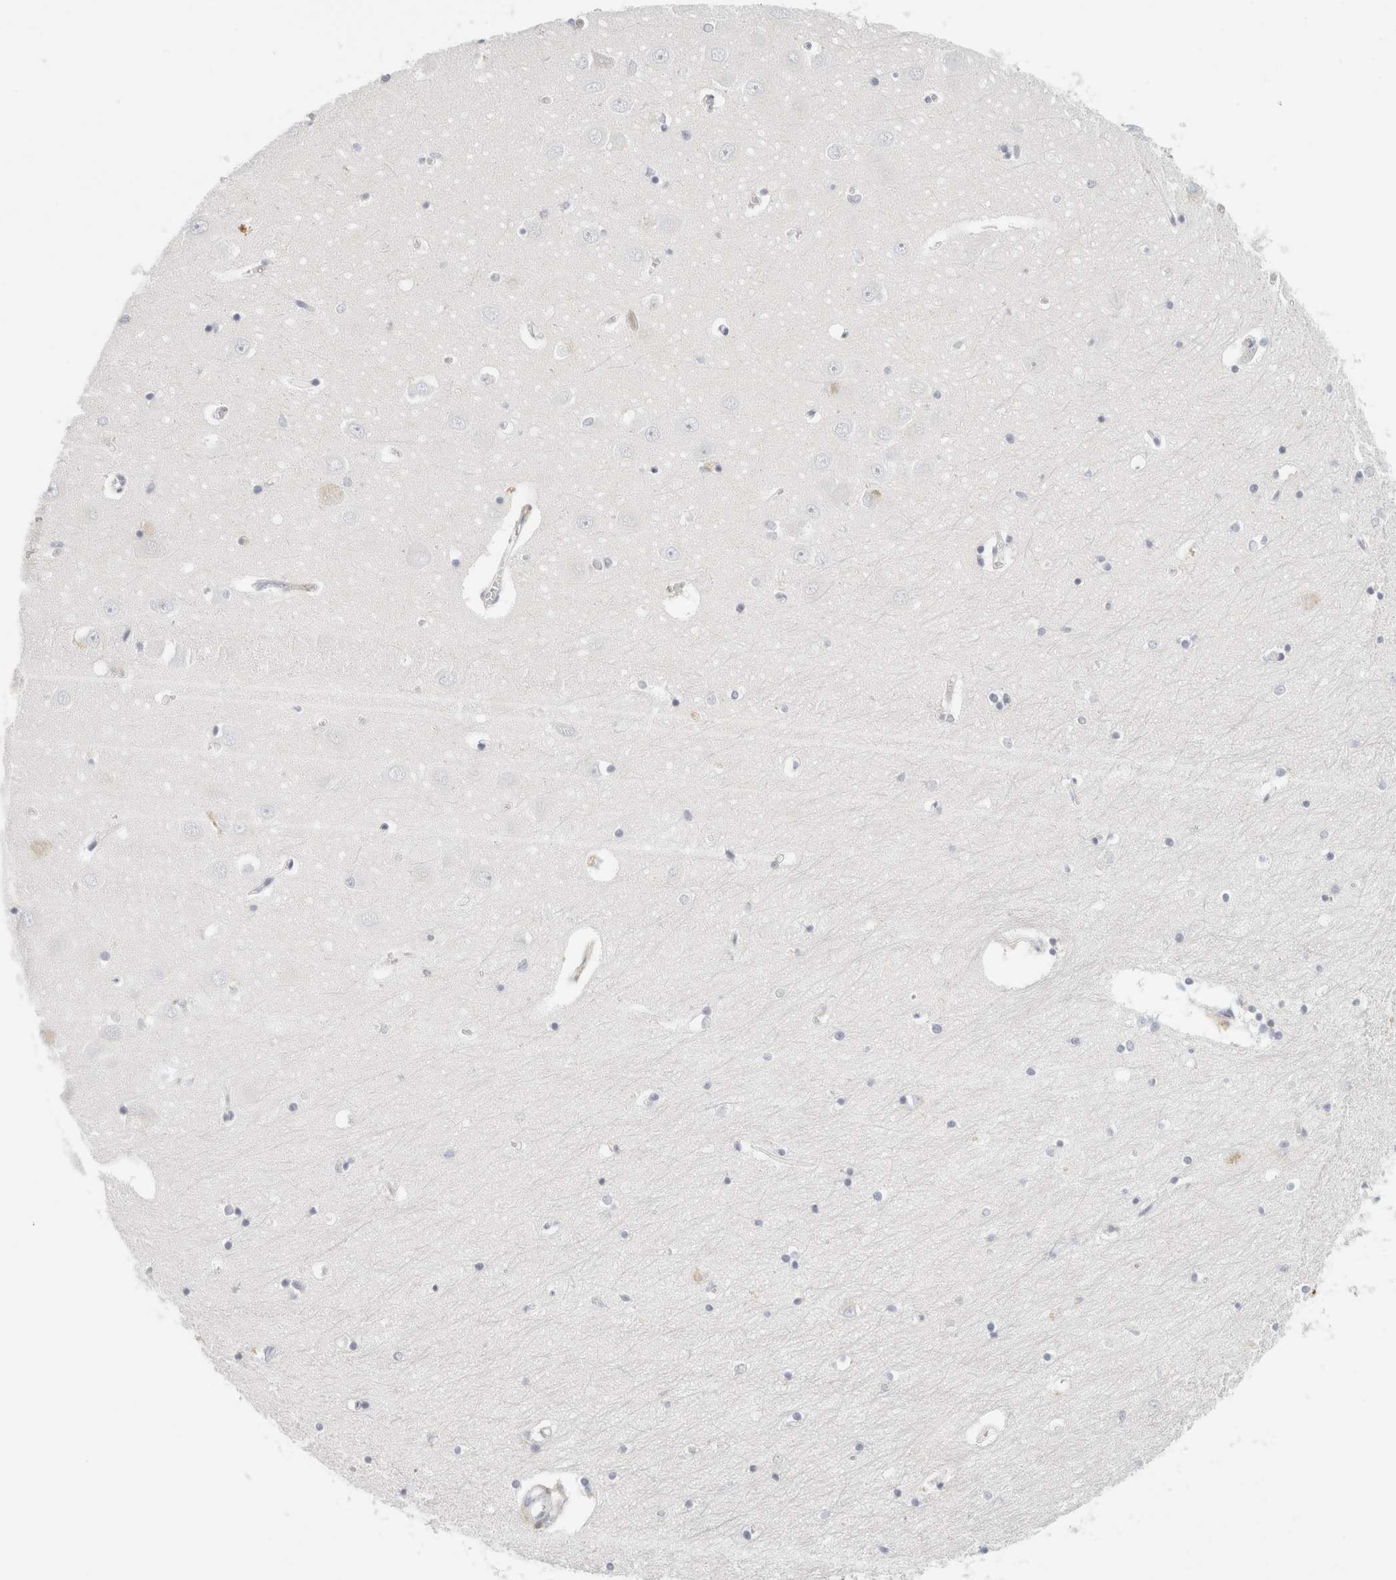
{"staining": {"intensity": "negative", "quantity": "none", "location": "none"}, "tissue": "hippocampus", "cell_type": "Glial cells", "image_type": "normal", "snomed": [{"axis": "morphology", "description": "Normal tissue, NOS"}, {"axis": "topography", "description": "Hippocampus"}], "caption": "IHC photomicrograph of benign hippocampus: human hippocampus stained with DAB demonstrates no significant protein expression in glial cells.", "gene": "FGL2", "patient": {"sex": "male", "age": 70}}